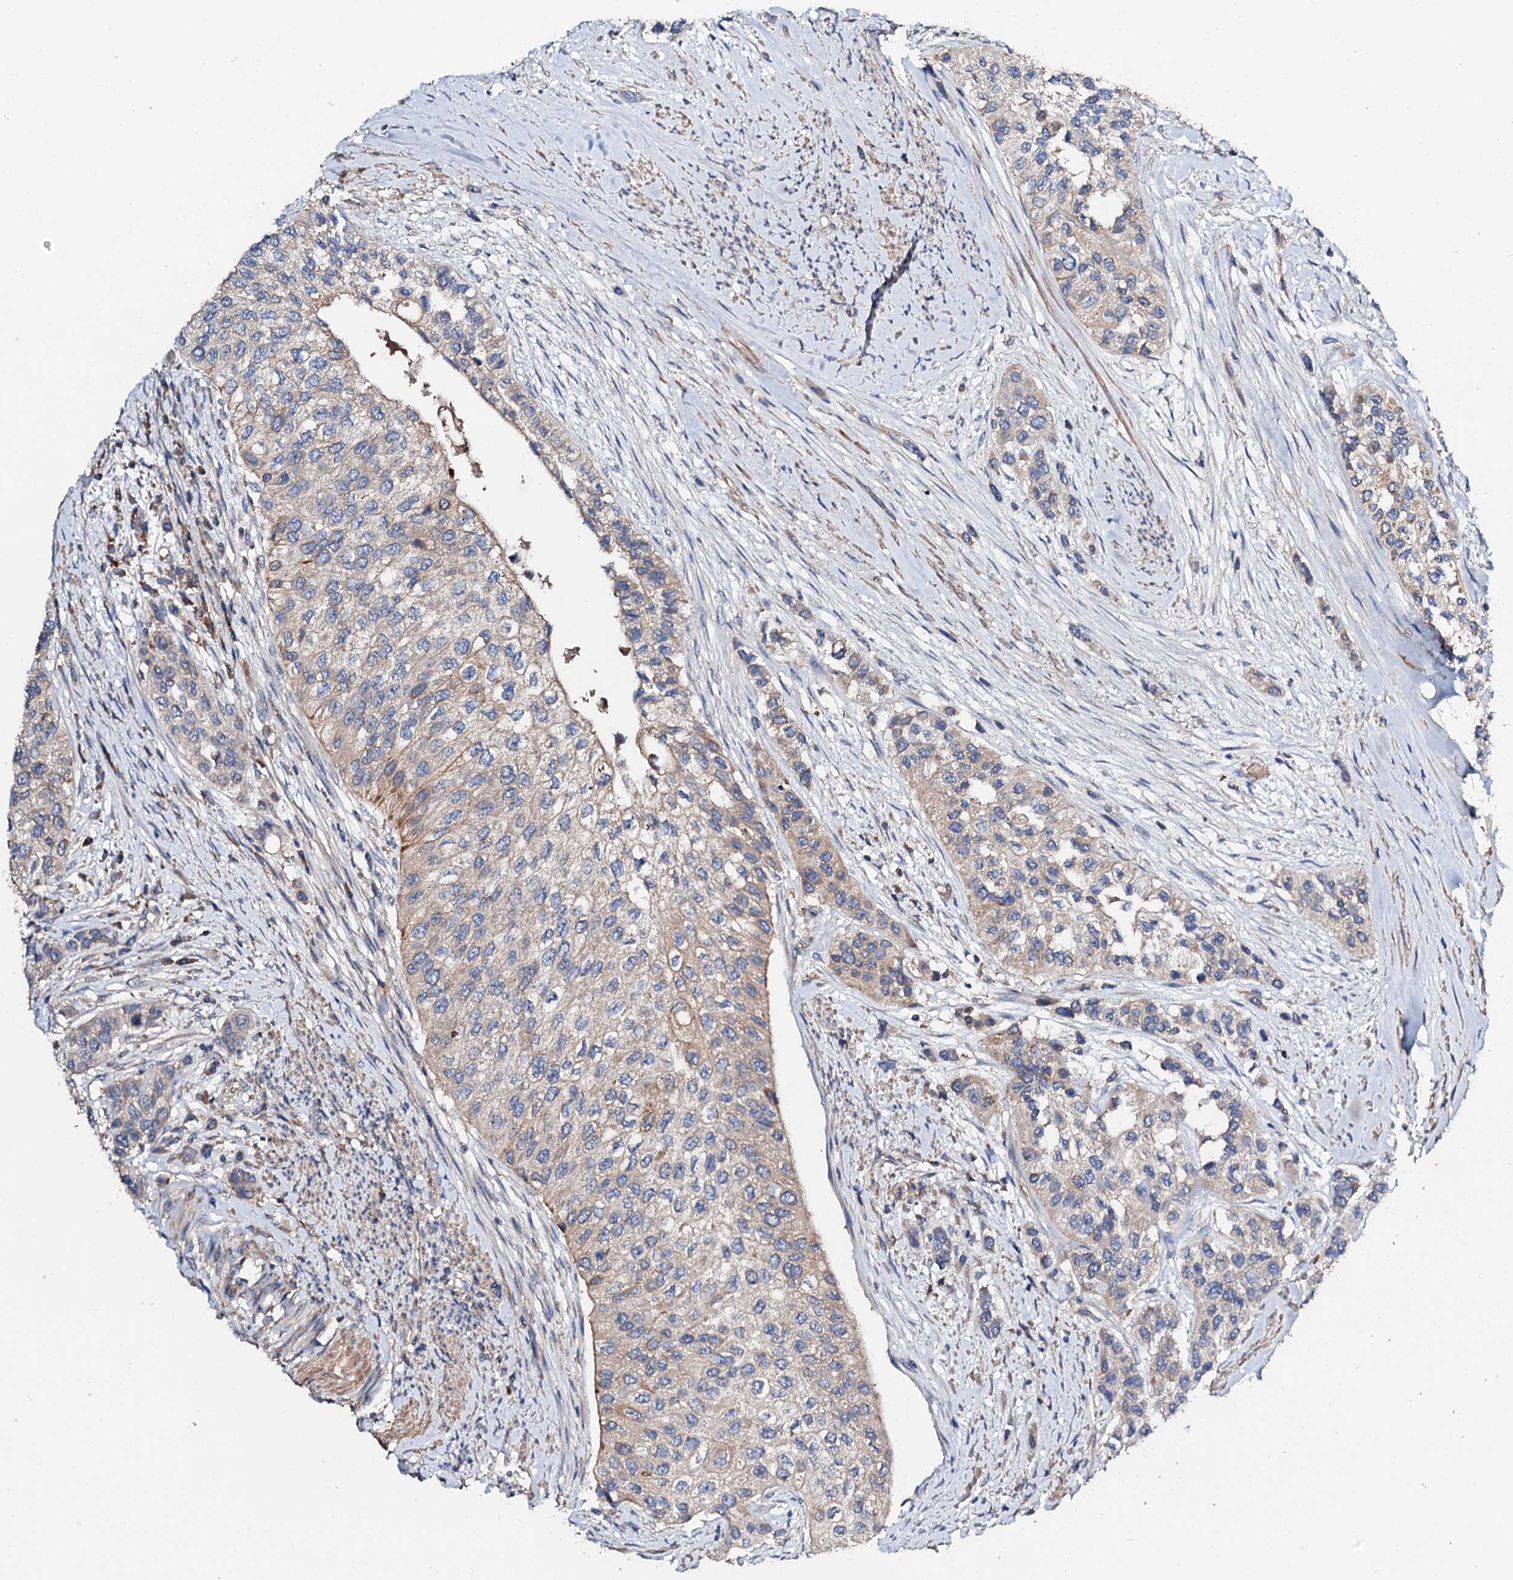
{"staining": {"intensity": "weak", "quantity": "25%-75%", "location": "cytoplasmic/membranous"}, "tissue": "urothelial cancer", "cell_type": "Tumor cells", "image_type": "cancer", "snomed": [{"axis": "morphology", "description": "Normal tissue, NOS"}, {"axis": "morphology", "description": "Urothelial carcinoma, High grade"}, {"axis": "topography", "description": "Vascular tissue"}, {"axis": "topography", "description": "Urinary bladder"}], "caption": "Immunohistochemistry (IHC) of human urothelial carcinoma (high-grade) demonstrates low levels of weak cytoplasmic/membranous staining in about 25%-75% of tumor cells.", "gene": "FIBIN", "patient": {"sex": "female", "age": 56}}